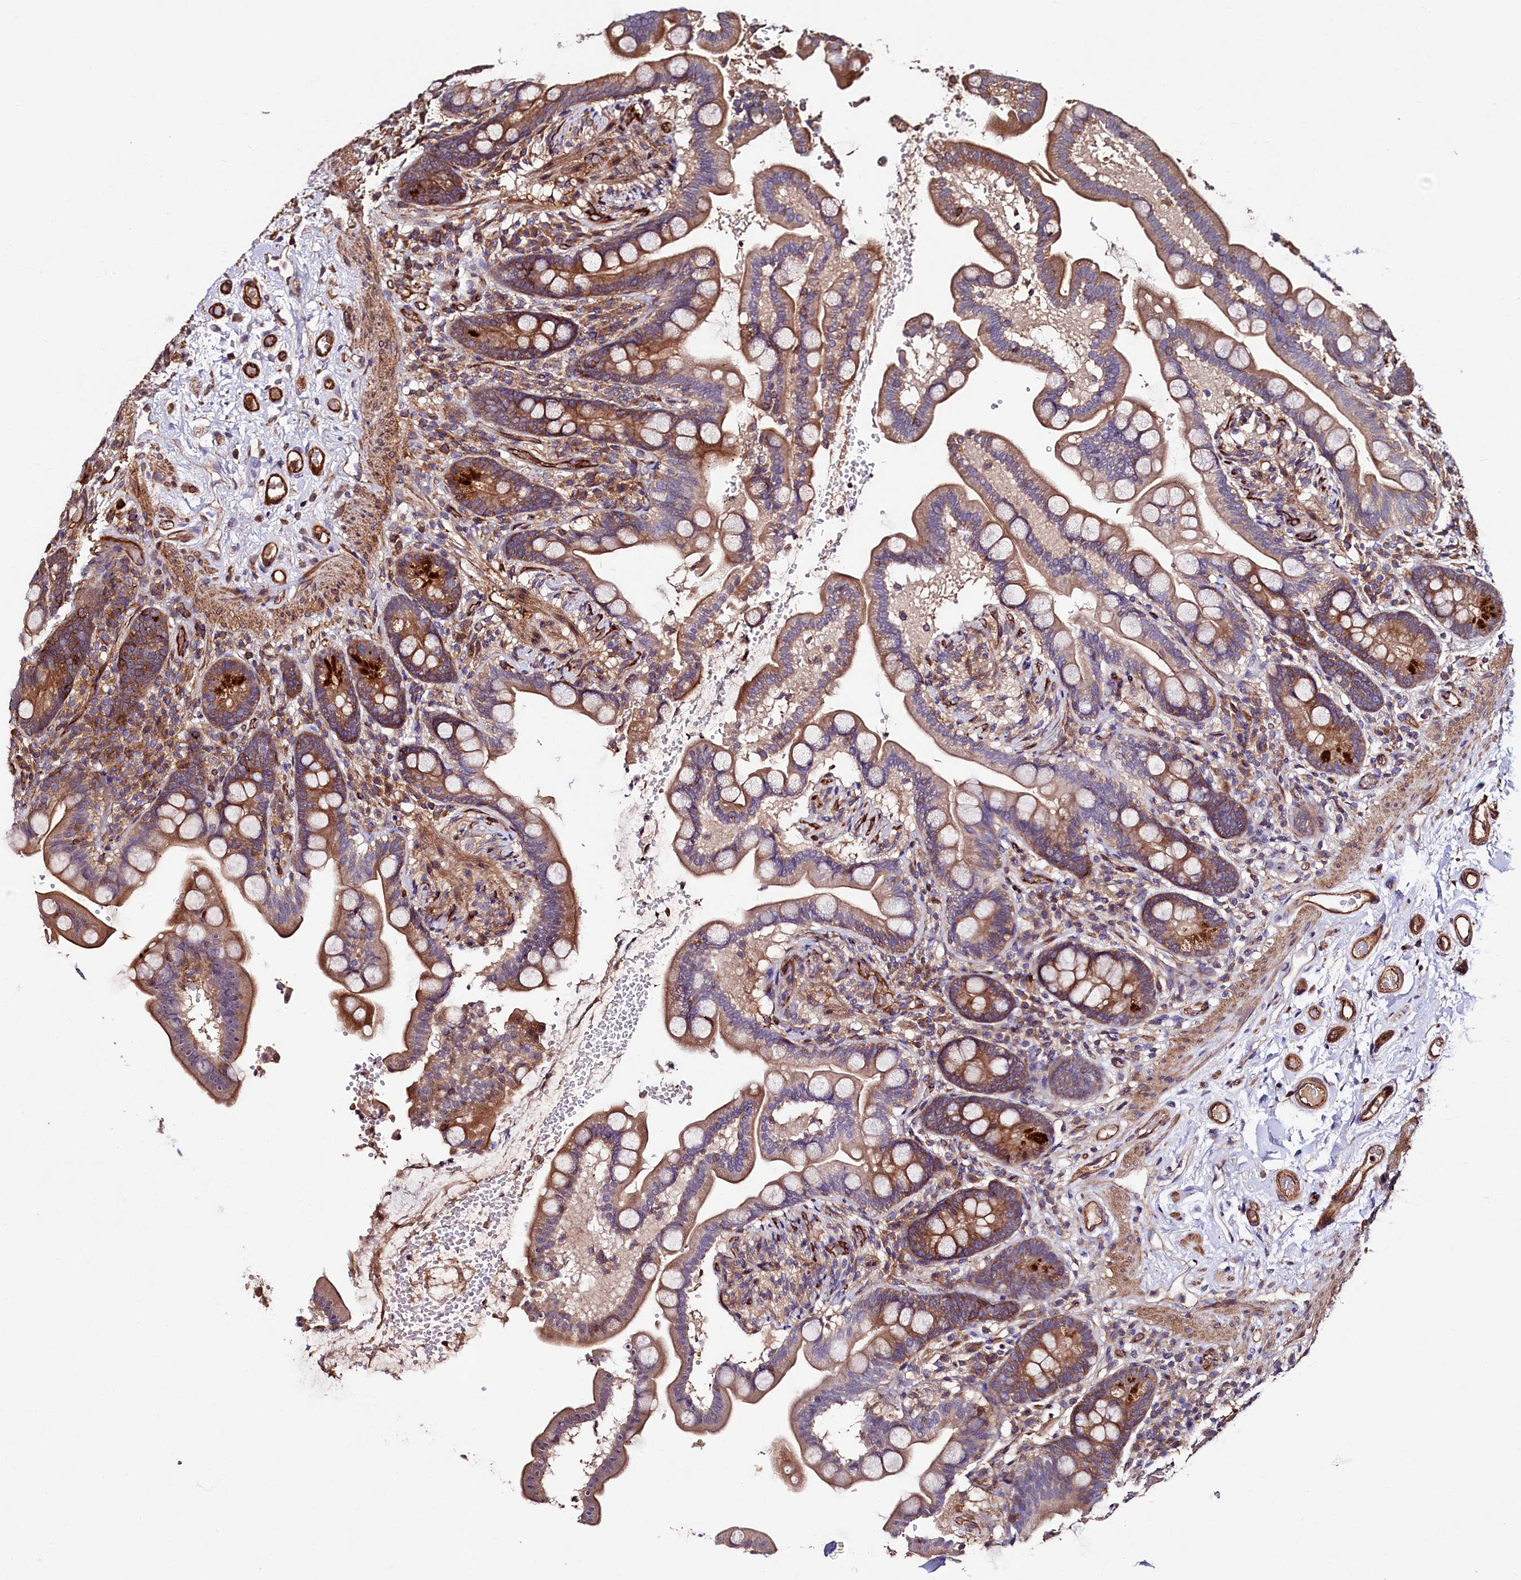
{"staining": {"intensity": "strong", "quantity": ">75%", "location": "cytoplasmic/membranous"}, "tissue": "colon", "cell_type": "Endothelial cells", "image_type": "normal", "snomed": [{"axis": "morphology", "description": "Normal tissue, NOS"}, {"axis": "topography", "description": "Smooth muscle"}, {"axis": "topography", "description": "Colon"}], "caption": "This is an image of immunohistochemistry (IHC) staining of unremarkable colon, which shows strong staining in the cytoplasmic/membranous of endothelial cells.", "gene": "KLHDC4", "patient": {"sex": "male", "age": 73}}